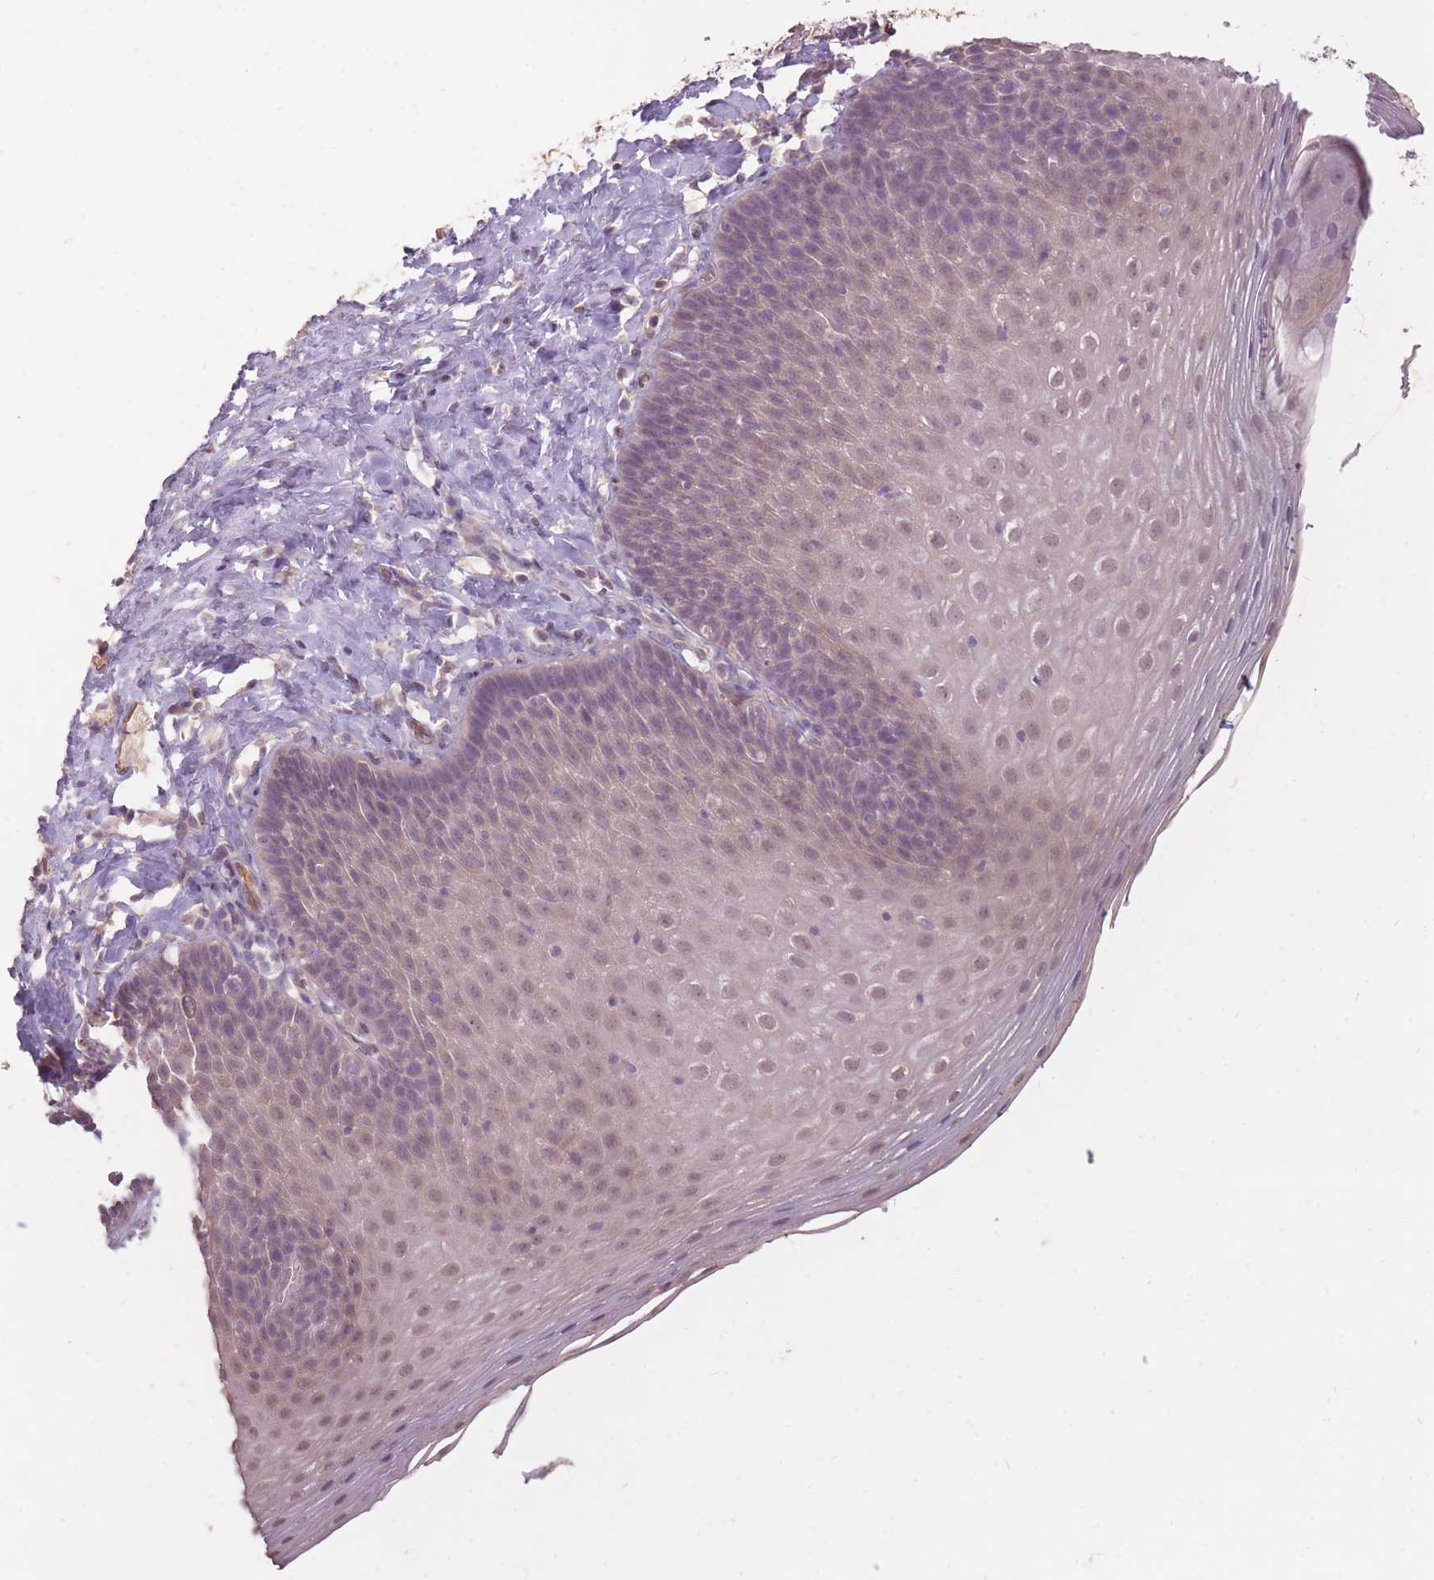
{"staining": {"intensity": "weak", "quantity": "25%-75%", "location": "cytoplasmic/membranous,nuclear"}, "tissue": "esophagus", "cell_type": "Squamous epithelial cells", "image_type": "normal", "snomed": [{"axis": "morphology", "description": "Normal tissue, NOS"}, {"axis": "topography", "description": "Esophagus"}], "caption": "Immunohistochemical staining of normal esophagus shows low levels of weak cytoplasmic/membranous,nuclear expression in about 25%-75% of squamous epithelial cells. The staining was performed using DAB (3,3'-diaminobenzidine) to visualize the protein expression in brown, while the nuclei were stained in blue with hematoxylin (Magnification: 20x).", "gene": "LRATD2", "patient": {"sex": "female", "age": 61}}